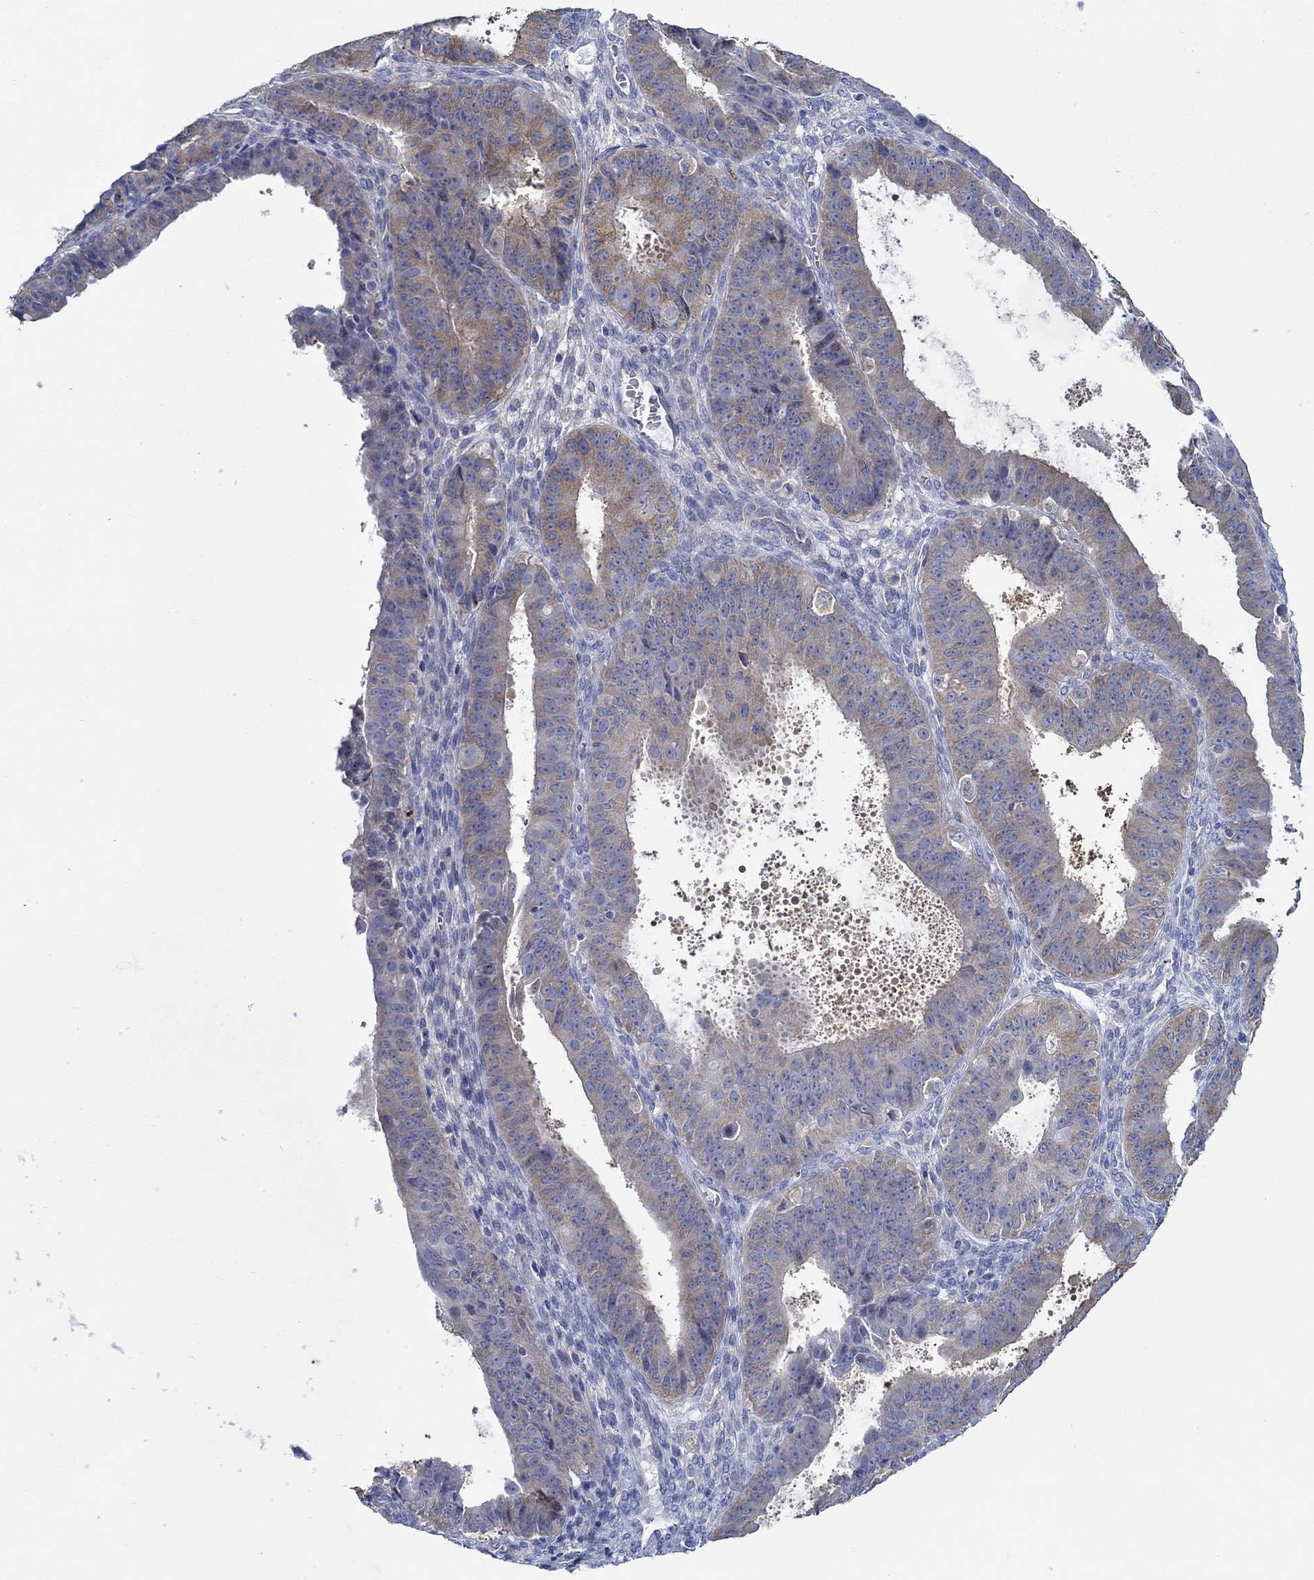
{"staining": {"intensity": "moderate", "quantity": "<25%", "location": "cytoplasmic/membranous"}, "tissue": "ovarian cancer", "cell_type": "Tumor cells", "image_type": "cancer", "snomed": [{"axis": "morphology", "description": "Carcinoma, endometroid"}, {"axis": "topography", "description": "Ovary"}], "caption": "Ovarian cancer (endometroid carcinoma) stained for a protein (brown) demonstrates moderate cytoplasmic/membranous positive expression in about <25% of tumor cells.", "gene": "SLC27A3", "patient": {"sex": "female", "age": 42}}